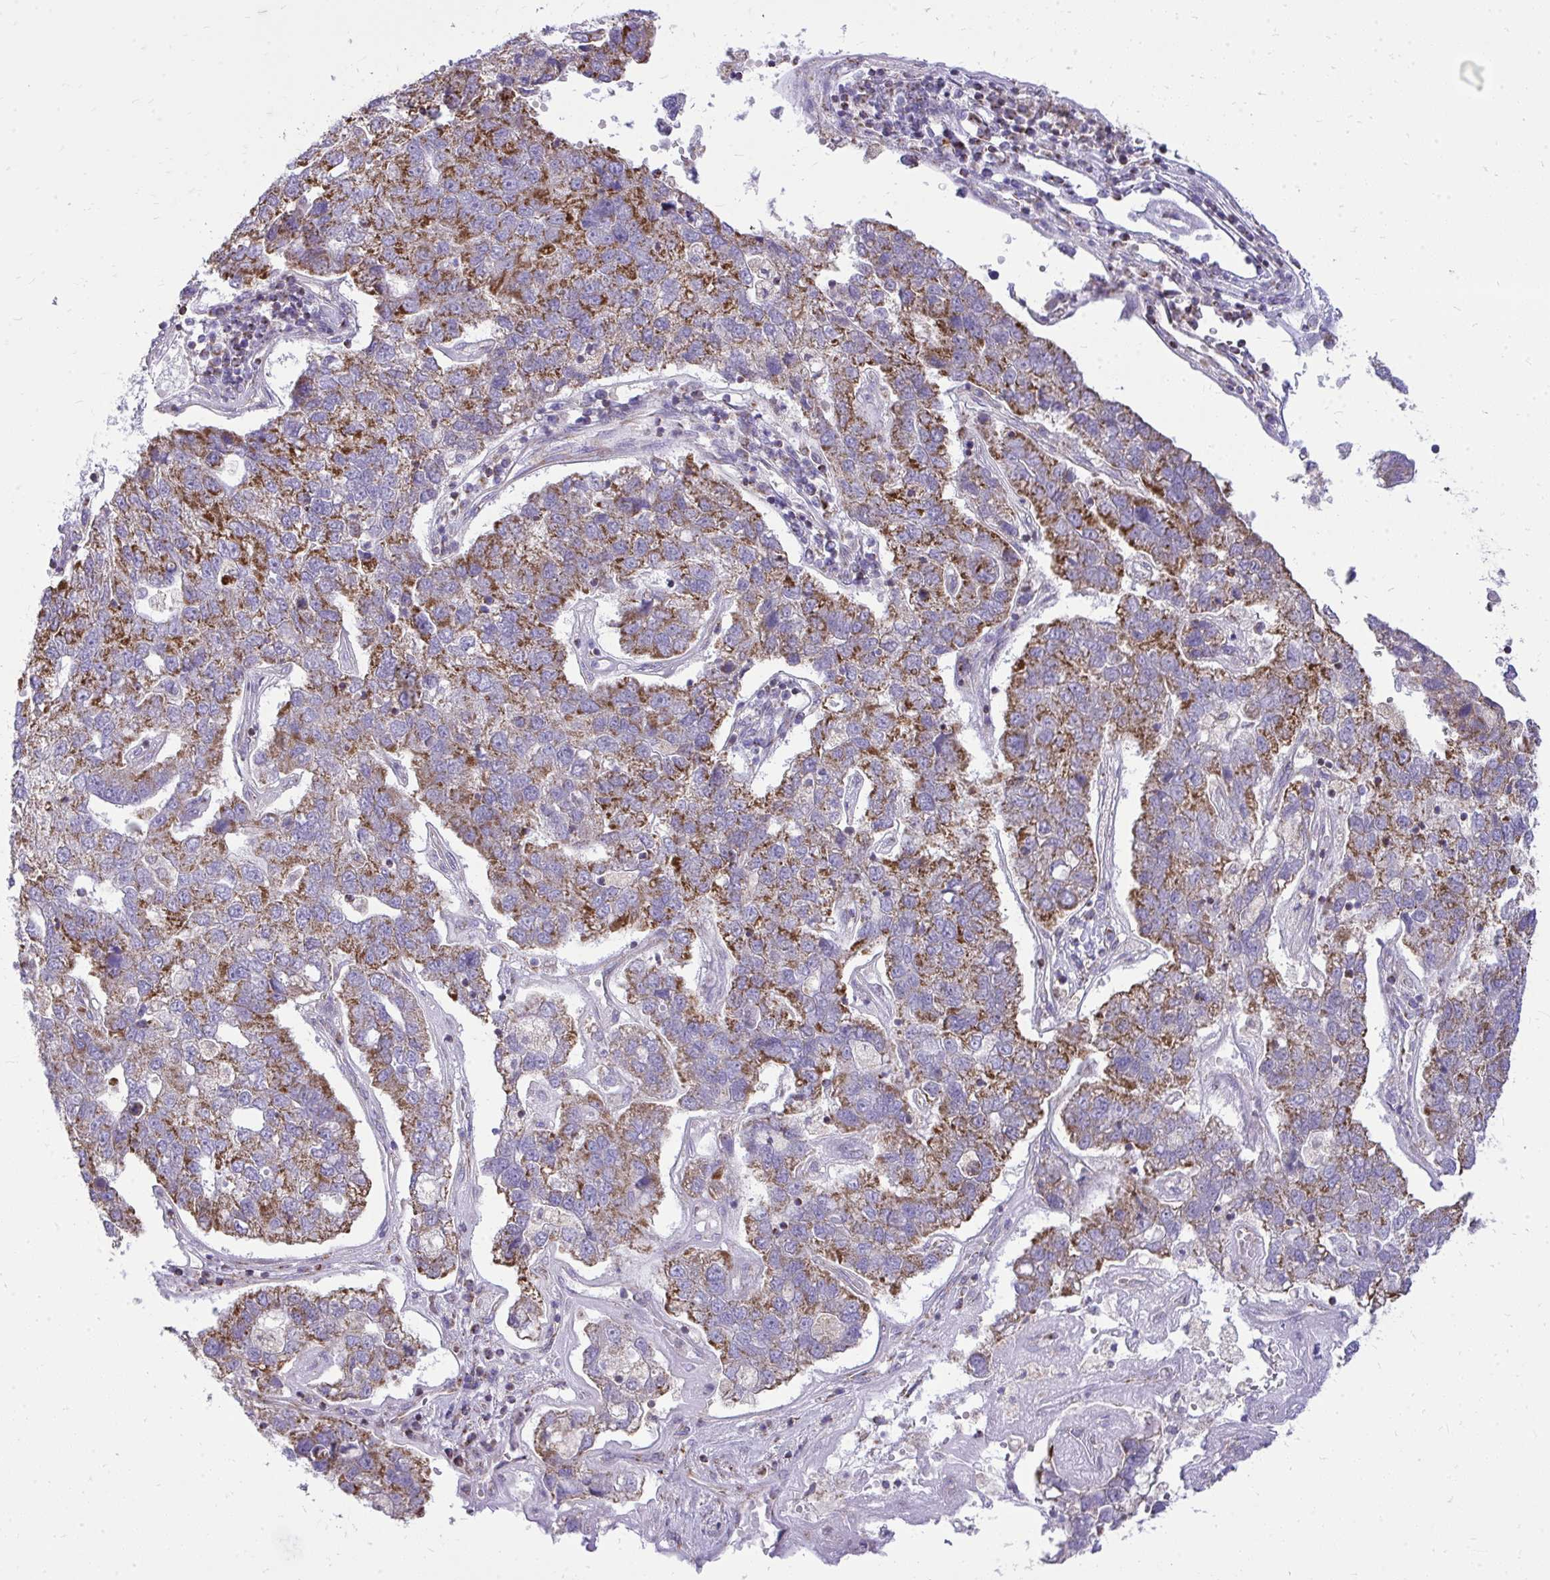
{"staining": {"intensity": "moderate", "quantity": "25%-75%", "location": "cytoplasmic/membranous"}, "tissue": "pancreatic cancer", "cell_type": "Tumor cells", "image_type": "cancer", "snomed": [{"axis": "morphology", "description": "Adenocarcinoma, NOS"}, {"axis": "topography", "description": "Pancreas"}], "caption": "IHC histopathology image of adenocarcinoma (pancreatic) stained for a protein (brown), which demonstrates medium levels of moderate cytoplasmic/membranous staining in approximately 25%-75% of tumor cells.", "gene": "SPTBN2", "patient": {"sex": "female", "age": 61}}